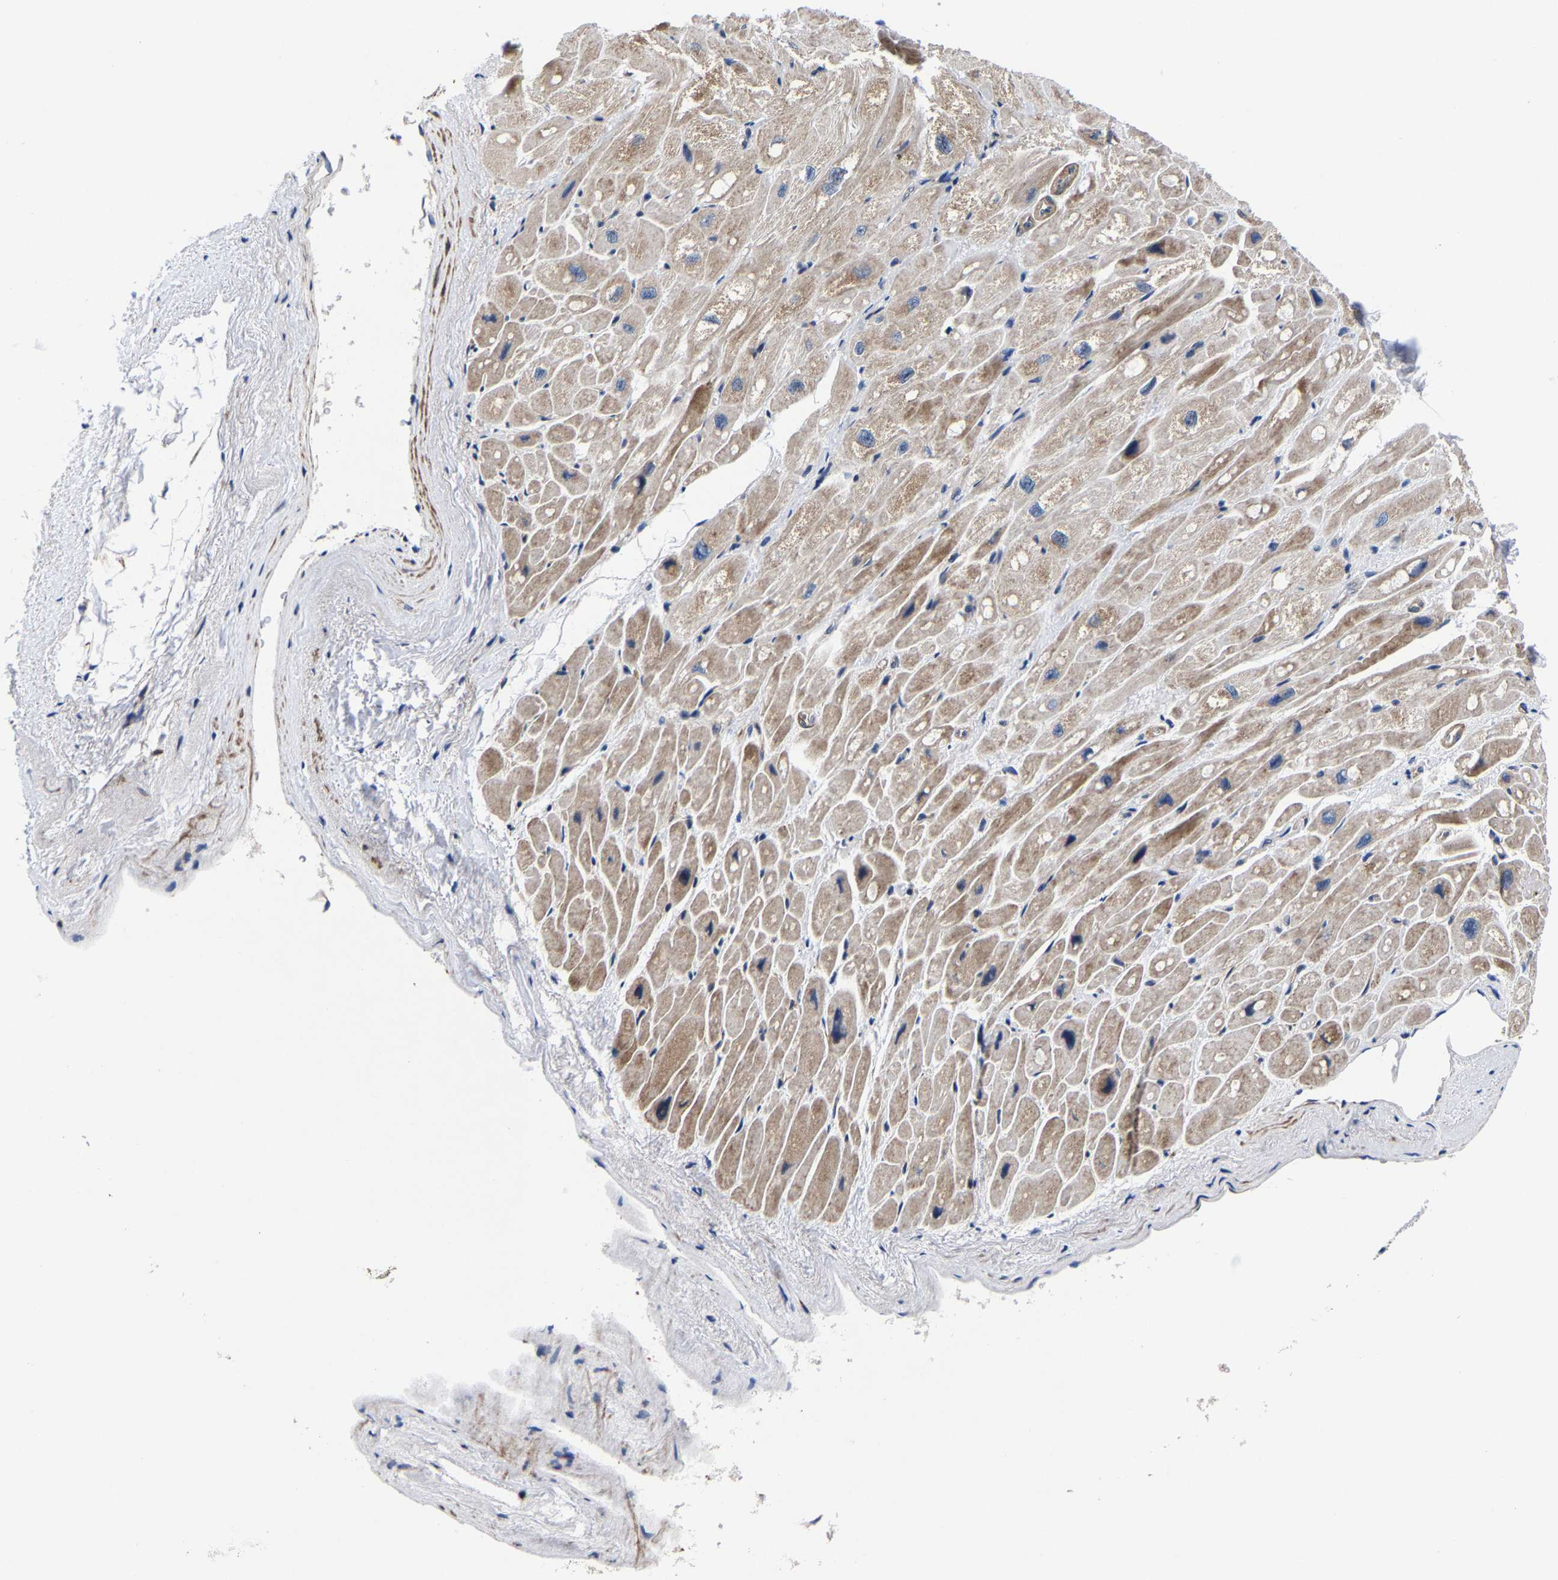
{"staining": {"intensity": "weak", "quantity": "25%-75%", "location": "cytoplasmic/membranous"}, "tissue": "heart muscle", "cell_type": "Cardiomyocytes", "image_type": "normal", "snomed": [{"axis": "morphology", "description": "Normal tissue, NOS"}, {"axis": "topography", "description": "Heart"}], "caption": "Immunohistochemistry (IHC) of normal human heart muscle reveals low levels of weak cytoplasmic/membranous expression in approximately 25%-75% of cardiomyocytes. Ihc stains the protein in brown and the nuclei are stained blue.", "gene": "SLC12A2", "patient": {"sex": "male", "age": 49}}